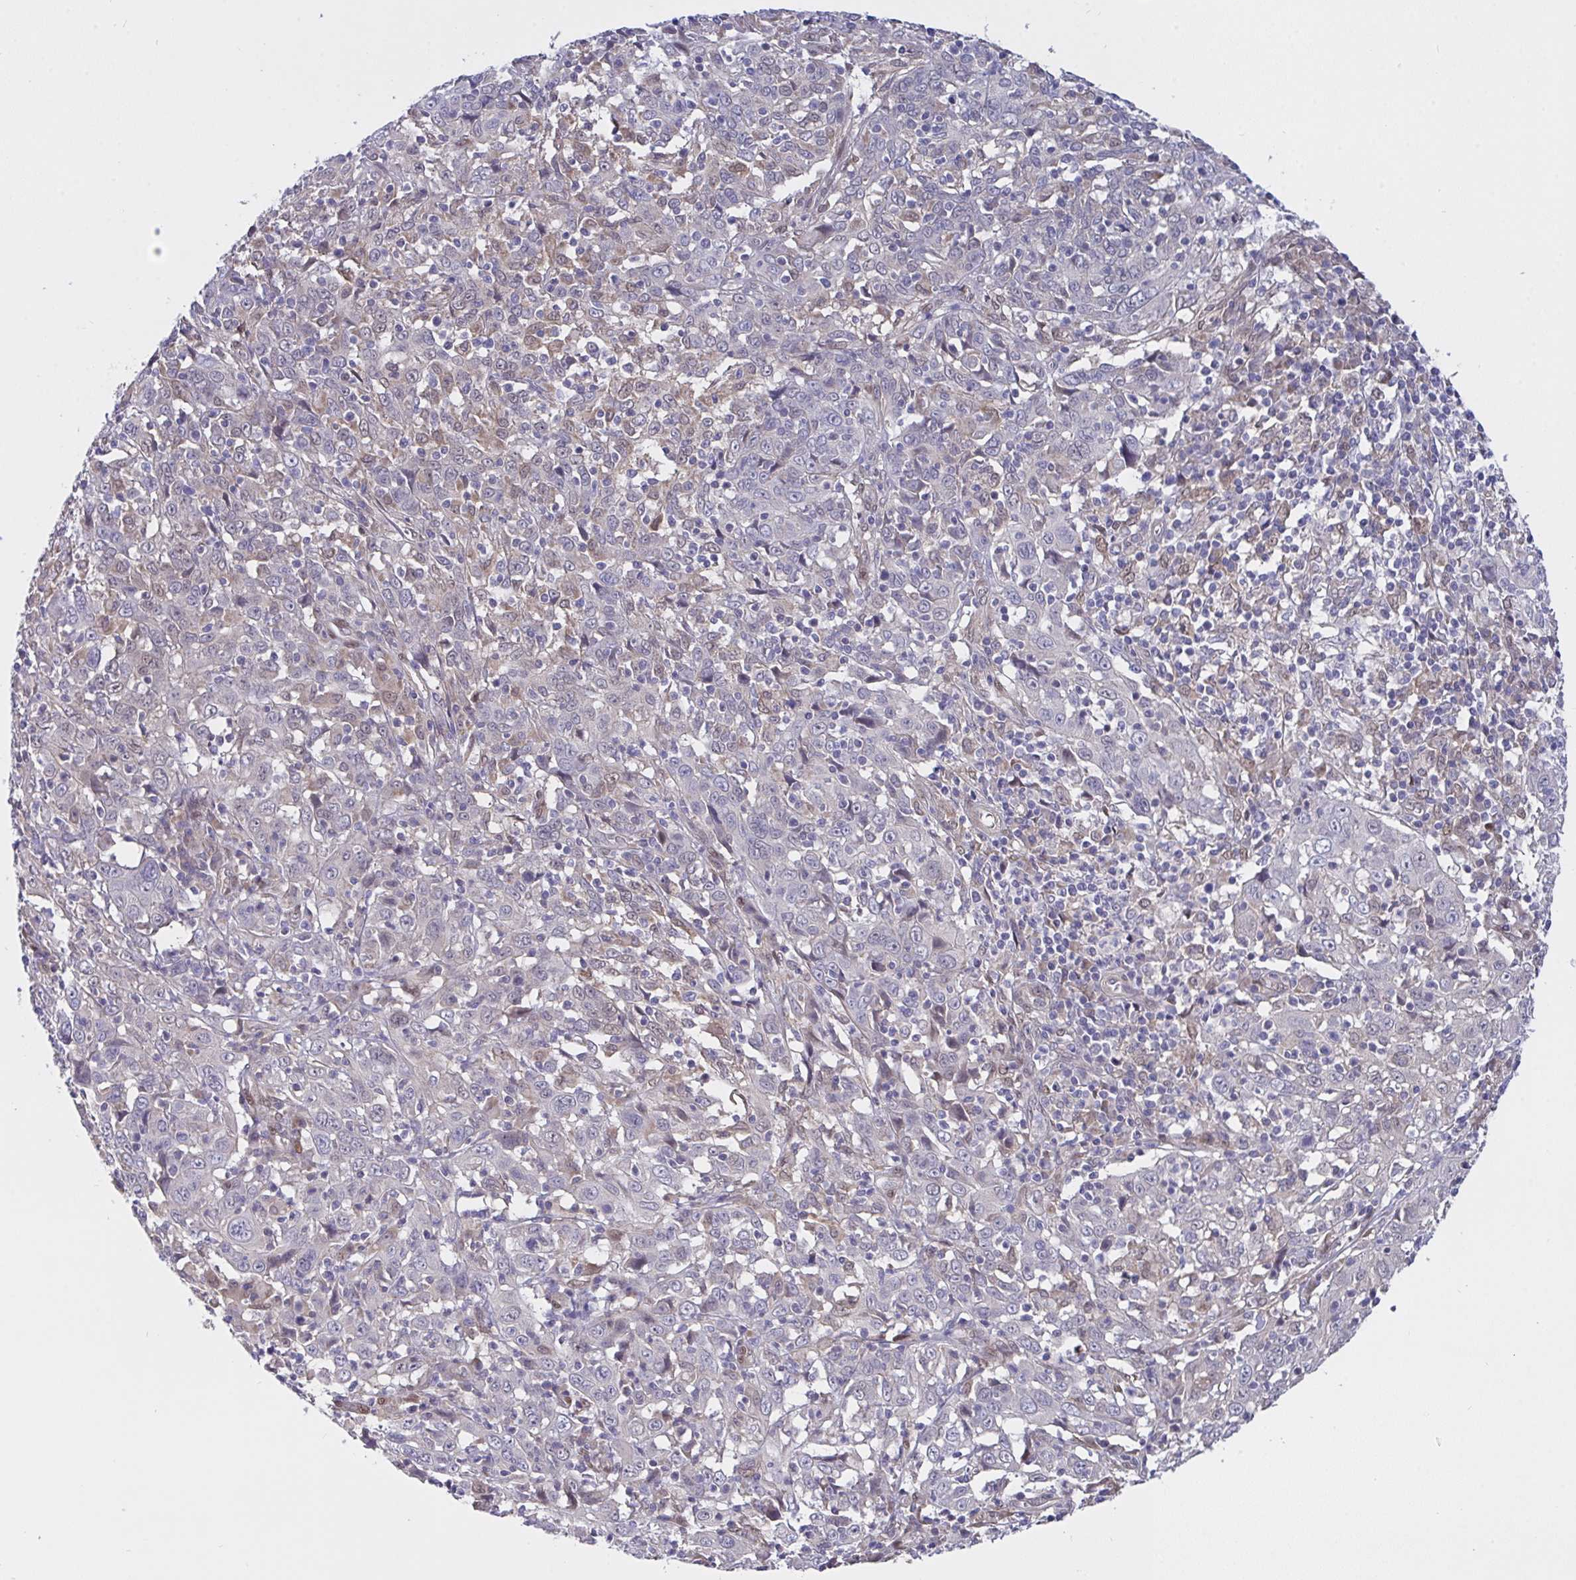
{"staining": {"intensity": "negative", "quantity": "none", "location": "none"}, "tissue": "cervical cancer", "cell_type": "Tumor cells", "image_type": "cancer", "snomed": [{"axis": "morphology", "description": "Squamous cell carcinoma, NOS"}, {"axis": "topography", "description": "Cervix"}], "caption": "Immunohistochemistry of cervical cancer shows no staining in tumor cells. (Stains: DAB (3,3'-diaminobenzidine) IHC with hematoxylin counter stain, Microscopy: brightfield microscopy at high magnification).", "gene": "L3HYPDH", "patient": {"sex": "female", "age": 46}}